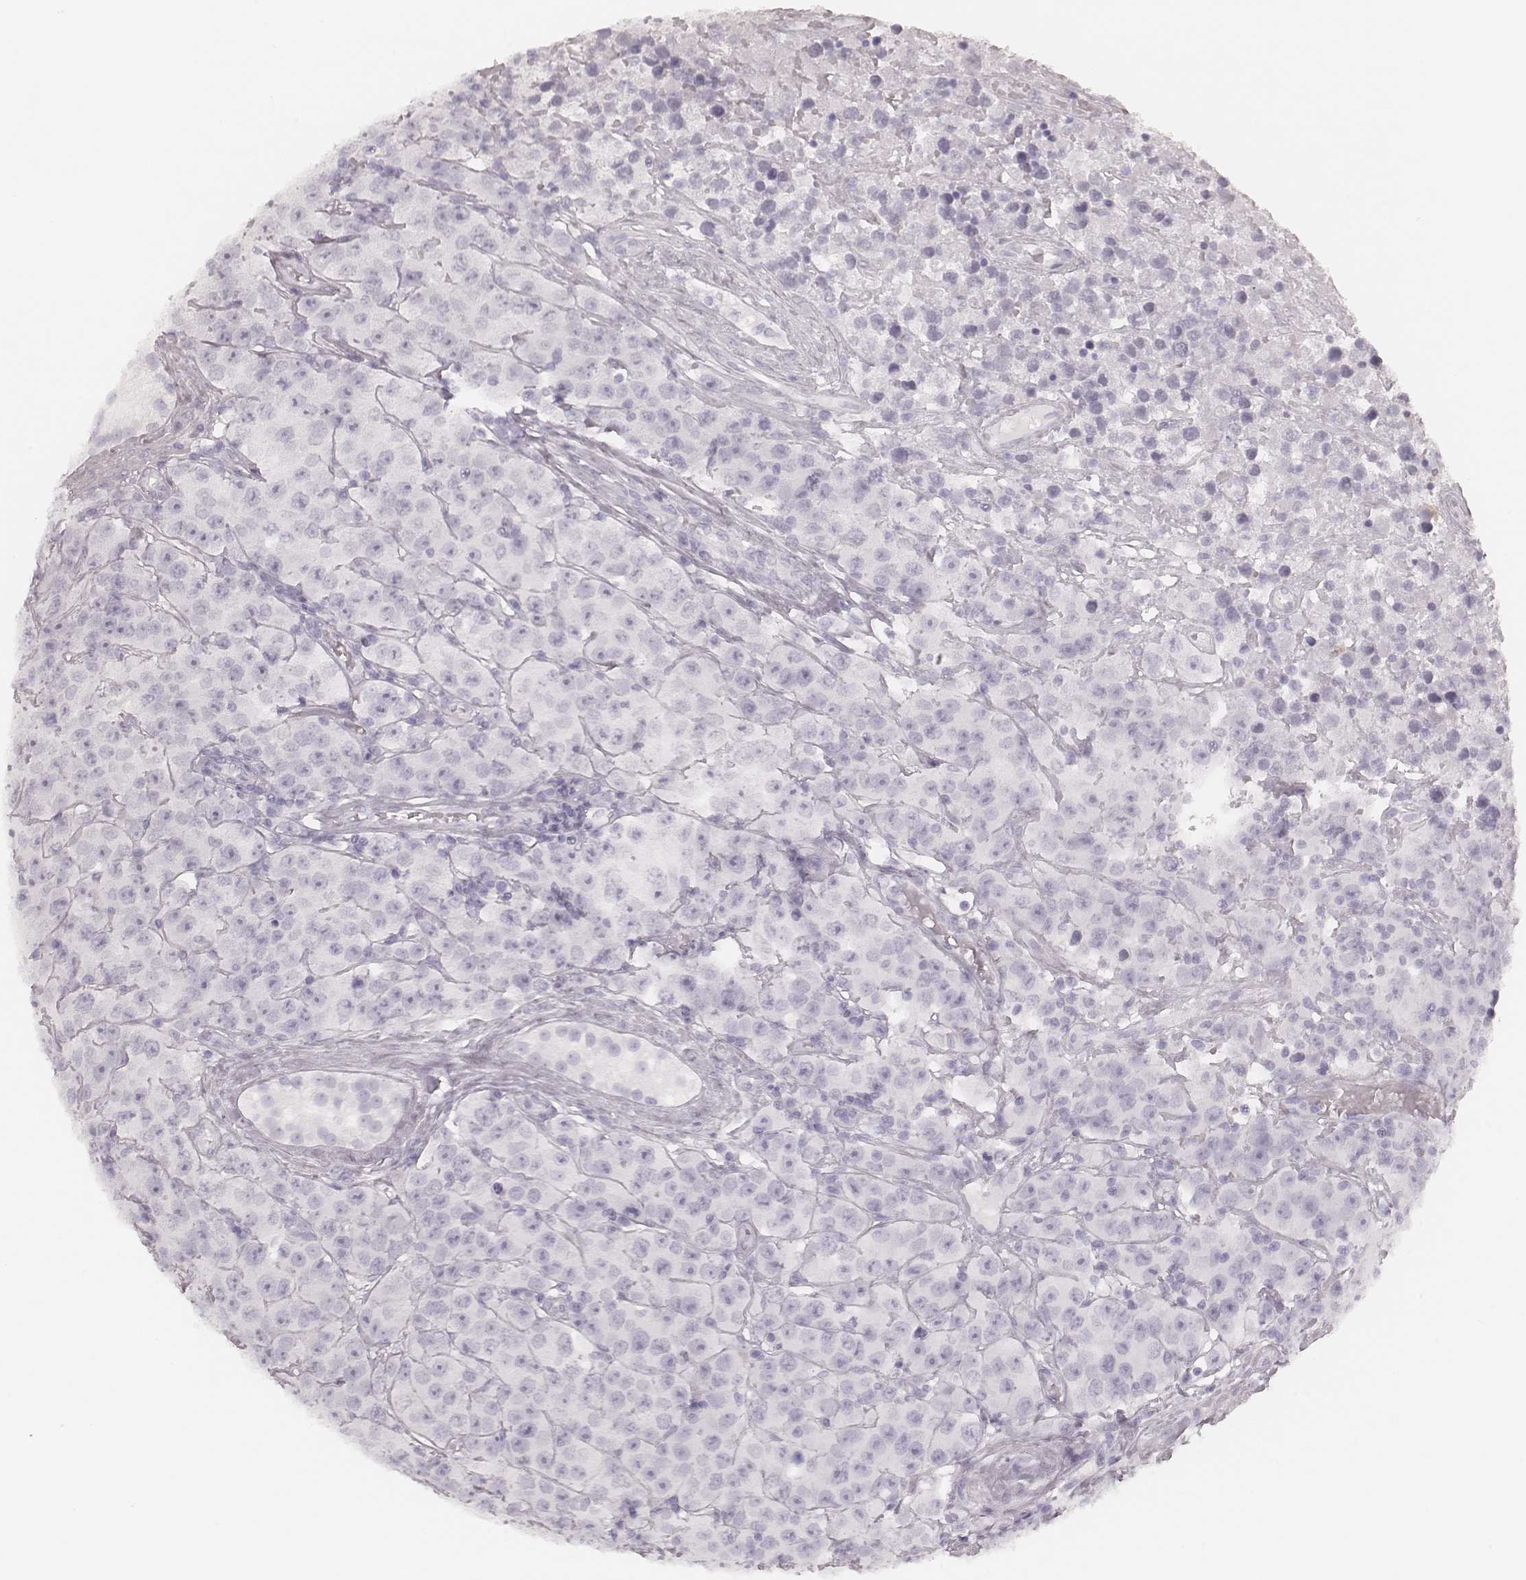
{"staining": {"intensity": "negative", "quantity": "none", "location": "none"}, "tissue": "testis cancer", "cell_type": "Tumor cells", "image_type": "cancer", "snomed": [{"axis": "morphology", "description": "Seminoma, NOS"}, {"axis": "topography", "description": "Testis"}], "caption": "Immunohistochemistry micrograph of neoplastic tissue: human testis cancer stained with DAB demonstrates no significant protein expression in tumor cells.", "gene": "KRT82", "patient": {"sex": "male", "age": 52}}